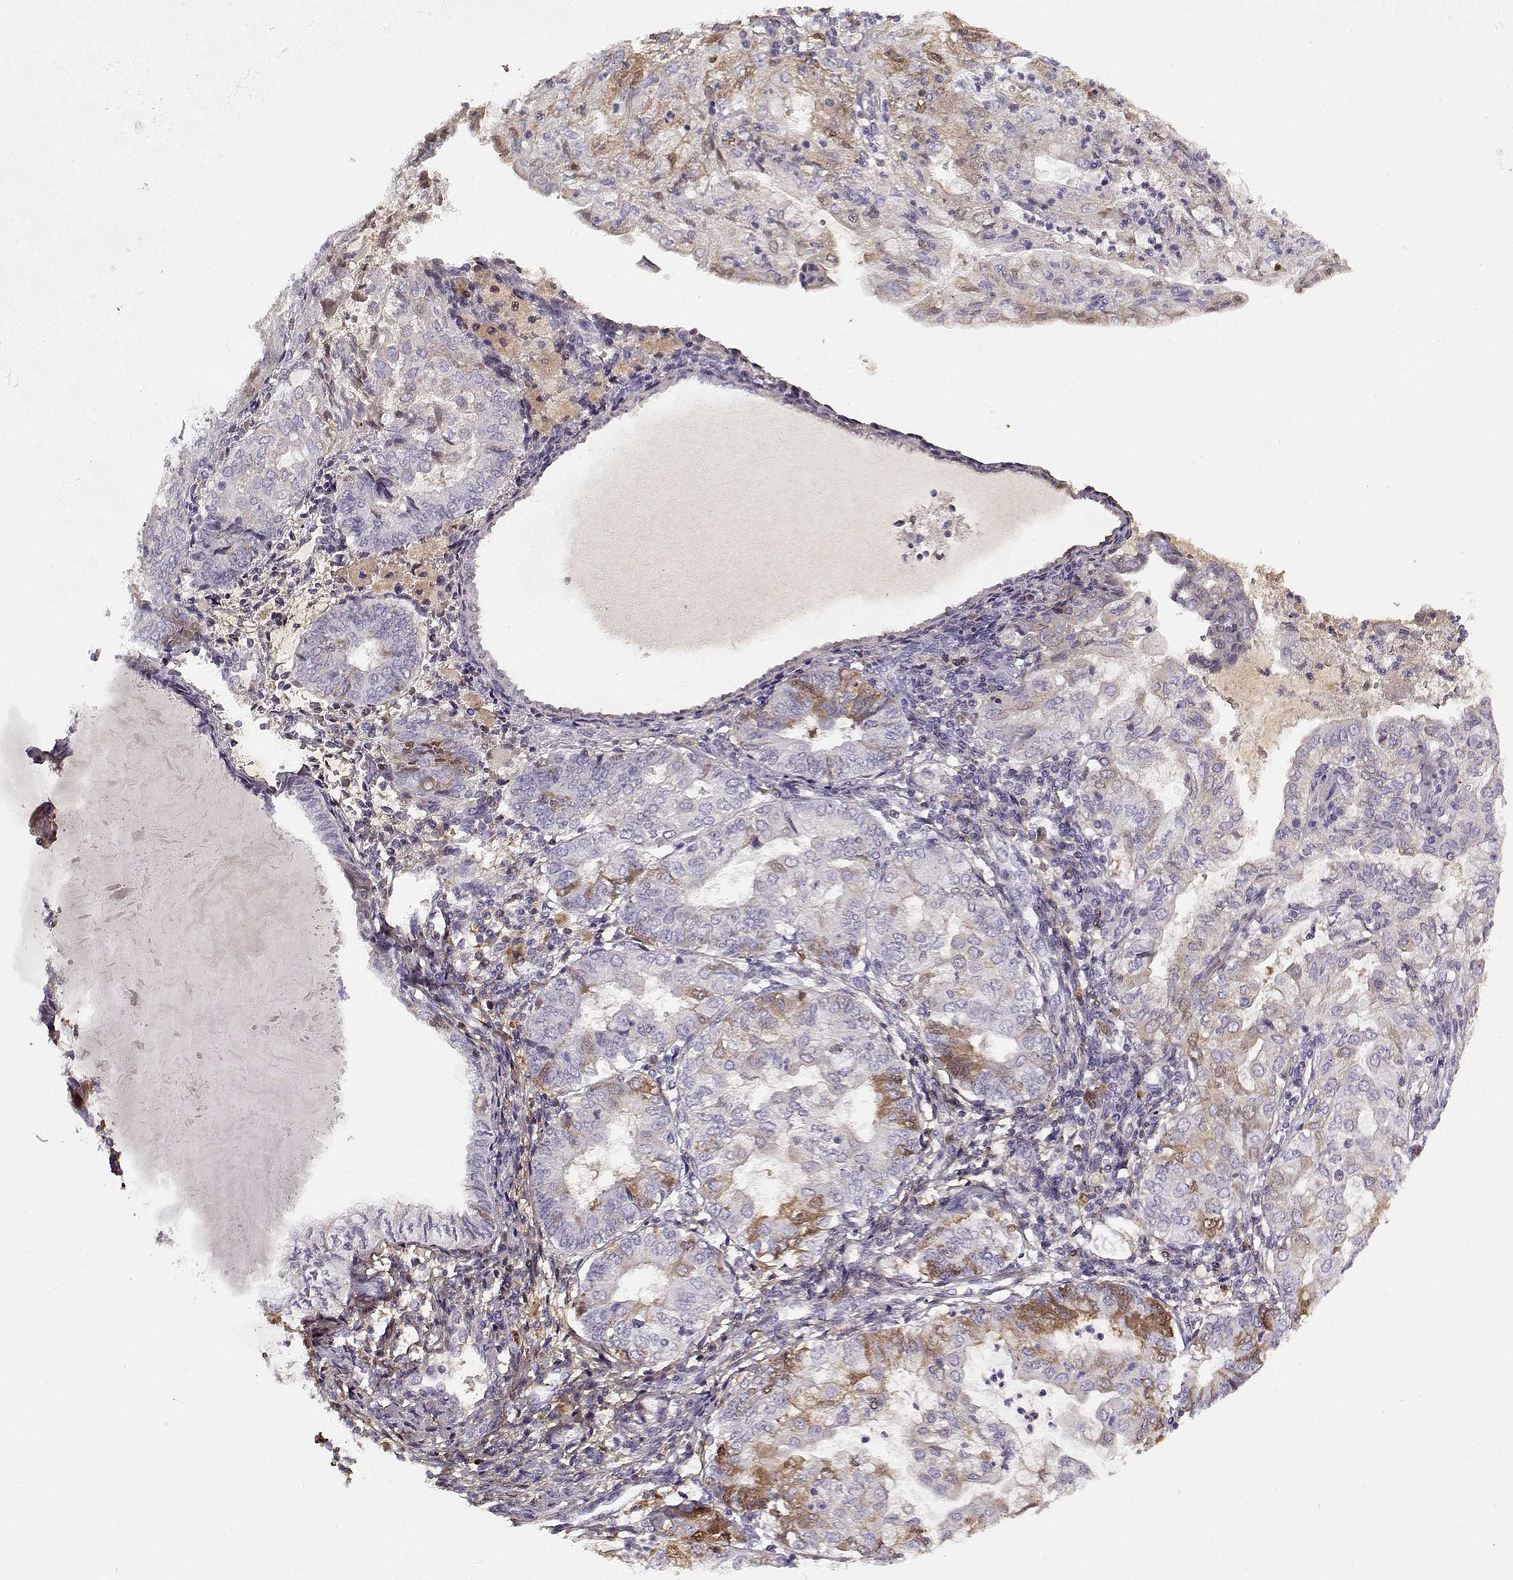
{"staining": {"intensity": "moderate", "quantity": "<25%", "location": "cytoplasmic/membranous"}, "tissue": "endometrial cancer", "cell_type": "Tumor cells", "image_type": "cancer", "snomed": [{"axis": "morphology", "description": "Adenocarcinoma, NOS"}, {"axis": "topography", "description": "Endometrium"}], "caption": "Endometrial cancer stained for a protein (brown) demonstrates moderate cytoplasmic/membranous positive positivity in about <25% of tumor cells.", "gene": "LUM", "patient": {"sex": "female", "age": 68}}